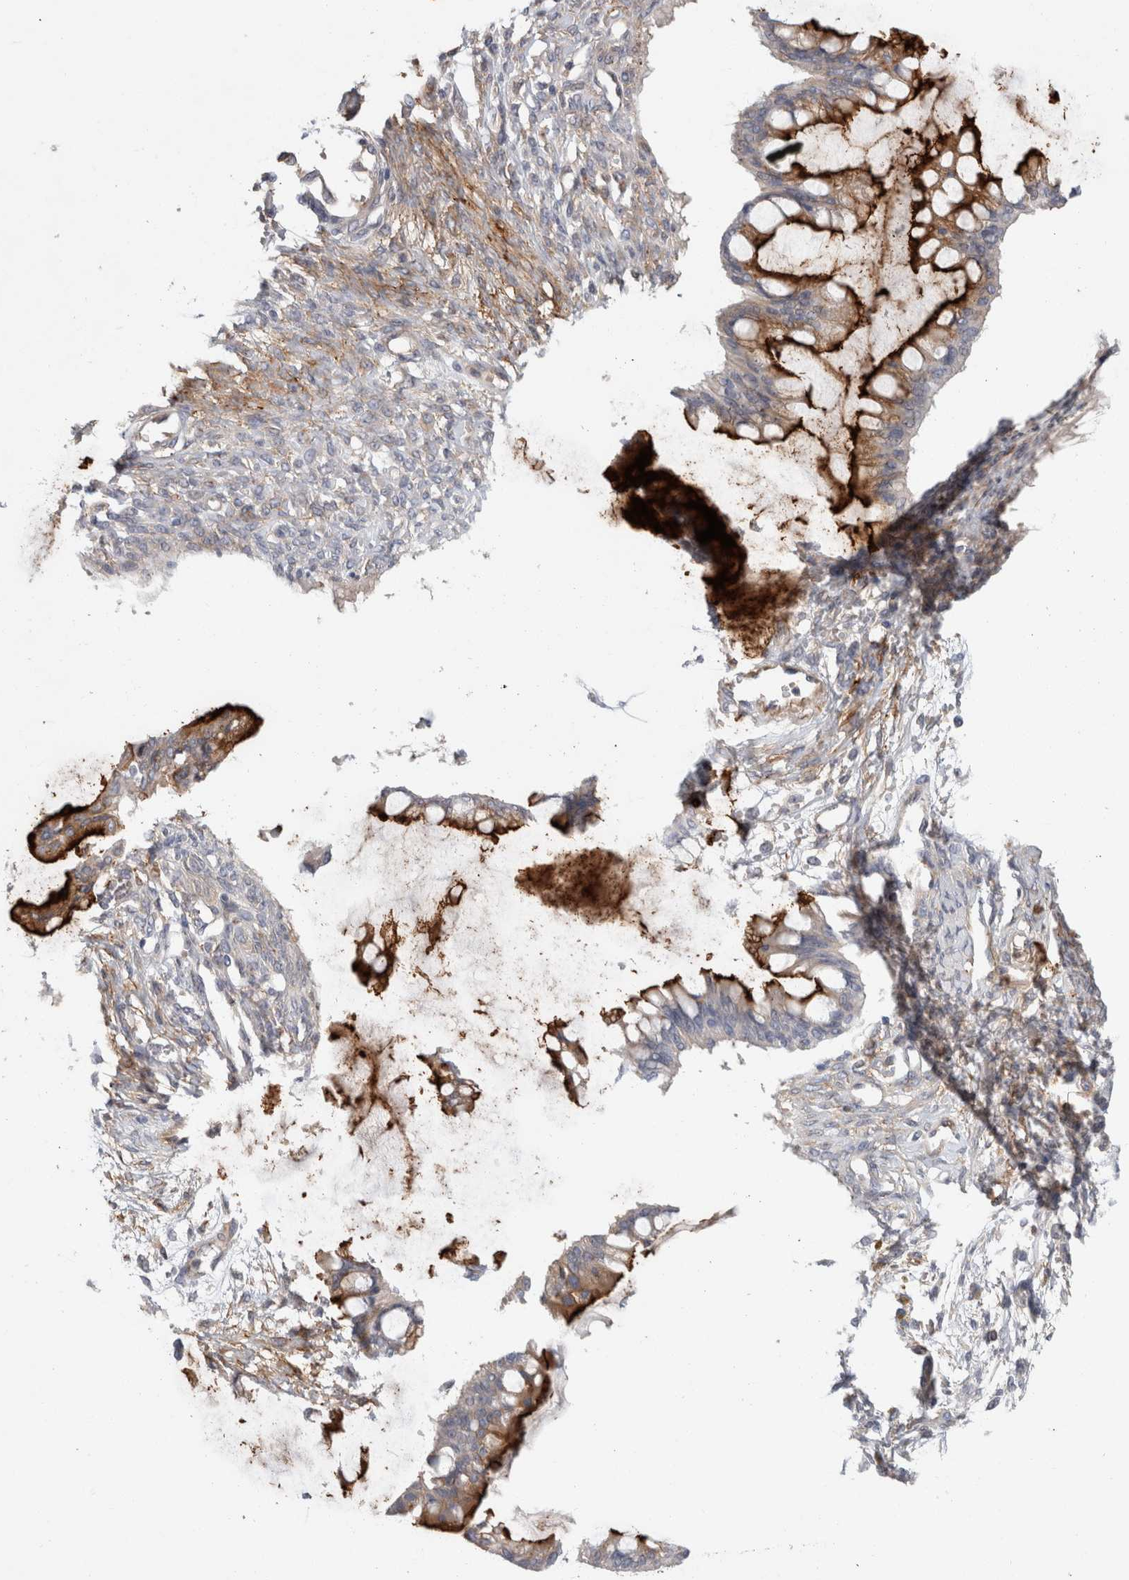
{"staining": {"intensity": "strong", "quantity": "25%-75%", "location": "cytoplasmic/membranous"}, "tissue": "ovarian cancer", "cell_type": "Tumor cells", "image_type": "cancer", "snomed": [{"axis": "morphology", "description": "Cystadenocarcinoma, mucinous, NOS"}, {"axis": "topography", "description": "Ovary"}], "caption": "Mucinous cystadenocarcinoma (ovarian) stained with immunohistochemistry demonstrates strong cytoplasmic/membranous positivity in about 25%-75% of tumor cells. (IHC, brightfield microscopy, high magnification).", "gene": "CD55", "patient": {"sex": "female", "age": 73}}